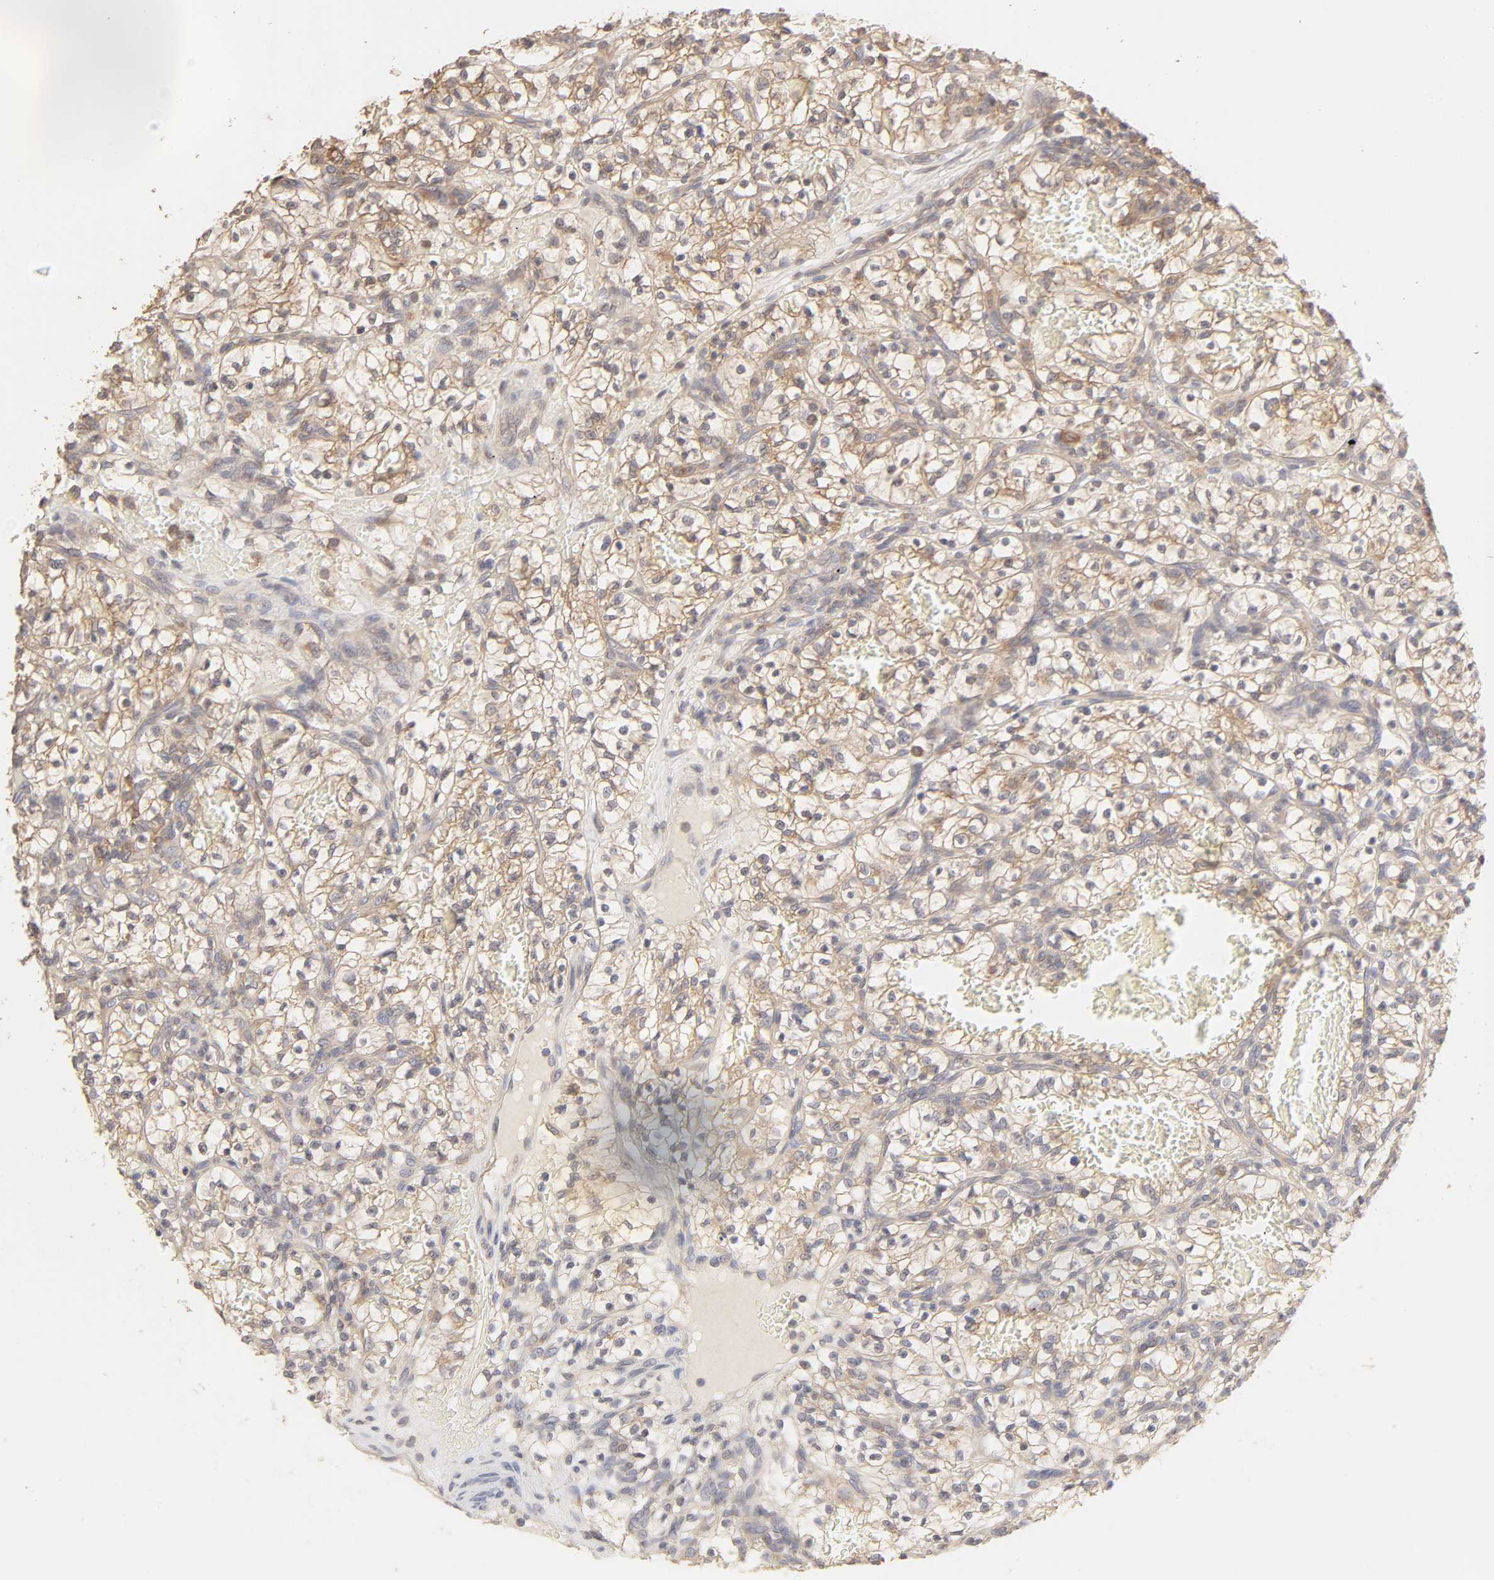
{"staining": {"intensity": "weak", "quantity": "<25%", "location": "cytoplasmic/membranous"}, "tissue": "renal cancer", "cell_type": "Tumor cells", "image_type": "cancer", "snomed": [{"axis": "morphology", "description": "Adenocarcinoma, NOS"}, {"axis": "topography", "description": "Kidney"}], "caption": "DAB (3,3'-diaminobenzidine) immunohistochemical staining of human renal cancer shows no significant staining in tumor cells. (Stains: DAB IHC with hematoxylin counter stain, Microscopy: brightfield microscopy at high magnification).", "gene": "AP1G2", "patient": {"sex": "female", "age": 57}}